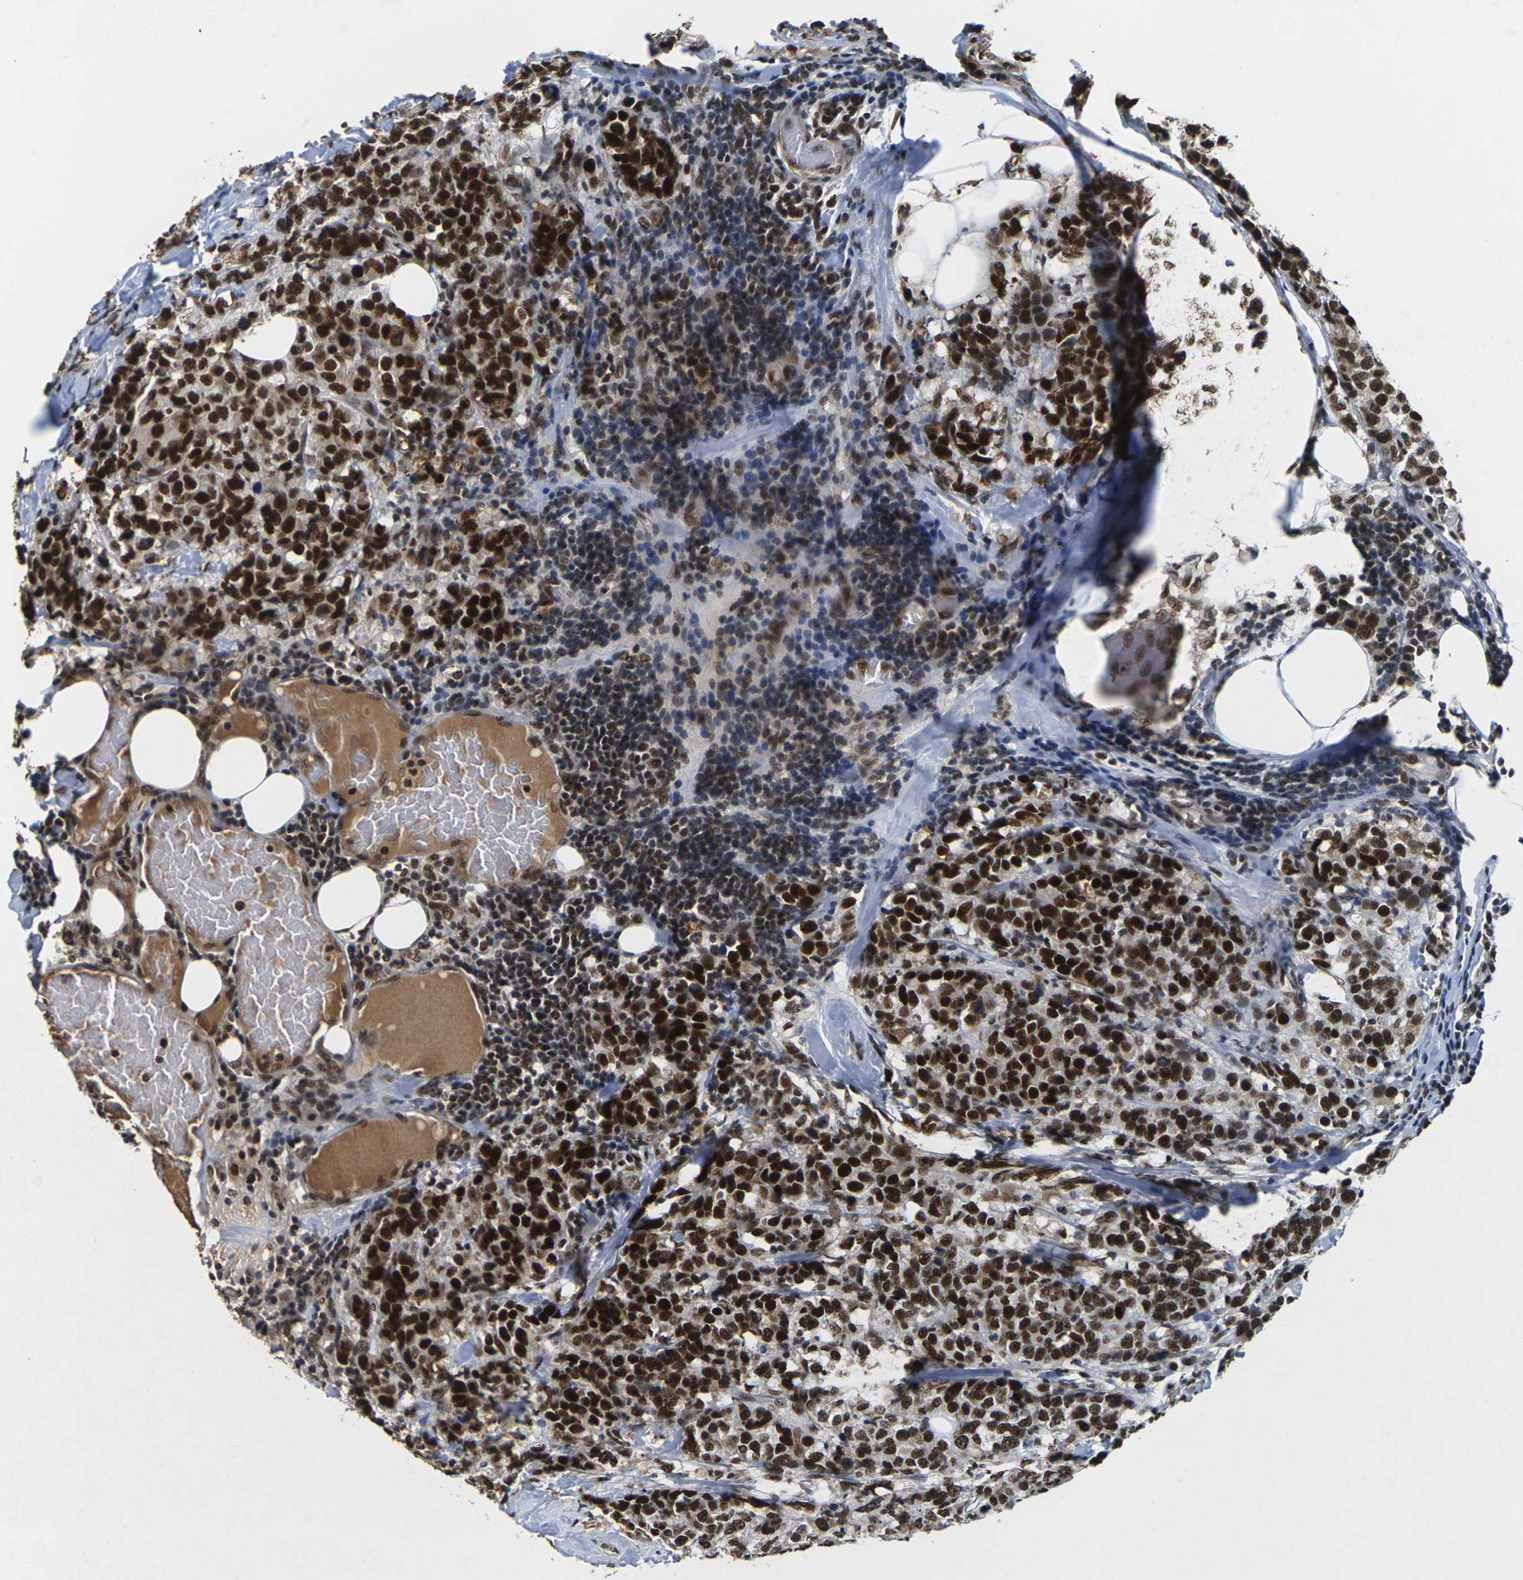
{"staining": {"intensity": "strong", "quantity": ">75%", "location": "nuclear"}, "tissue": "breast cancer", "cell_type": "Tumor cells", "image_type": "cancer", "snomed": [{"axis": "morphology", "description": "Lobular carcinoma"}, {"axis": "topography", "description": "Breast"}], "caption": "Protein expression analysis of breast cancer reveals strong nuclear positivity in approximately >75% of tumor cells.", "gene": "NELFA", "patient": {"sex": "female", "age": 59}}